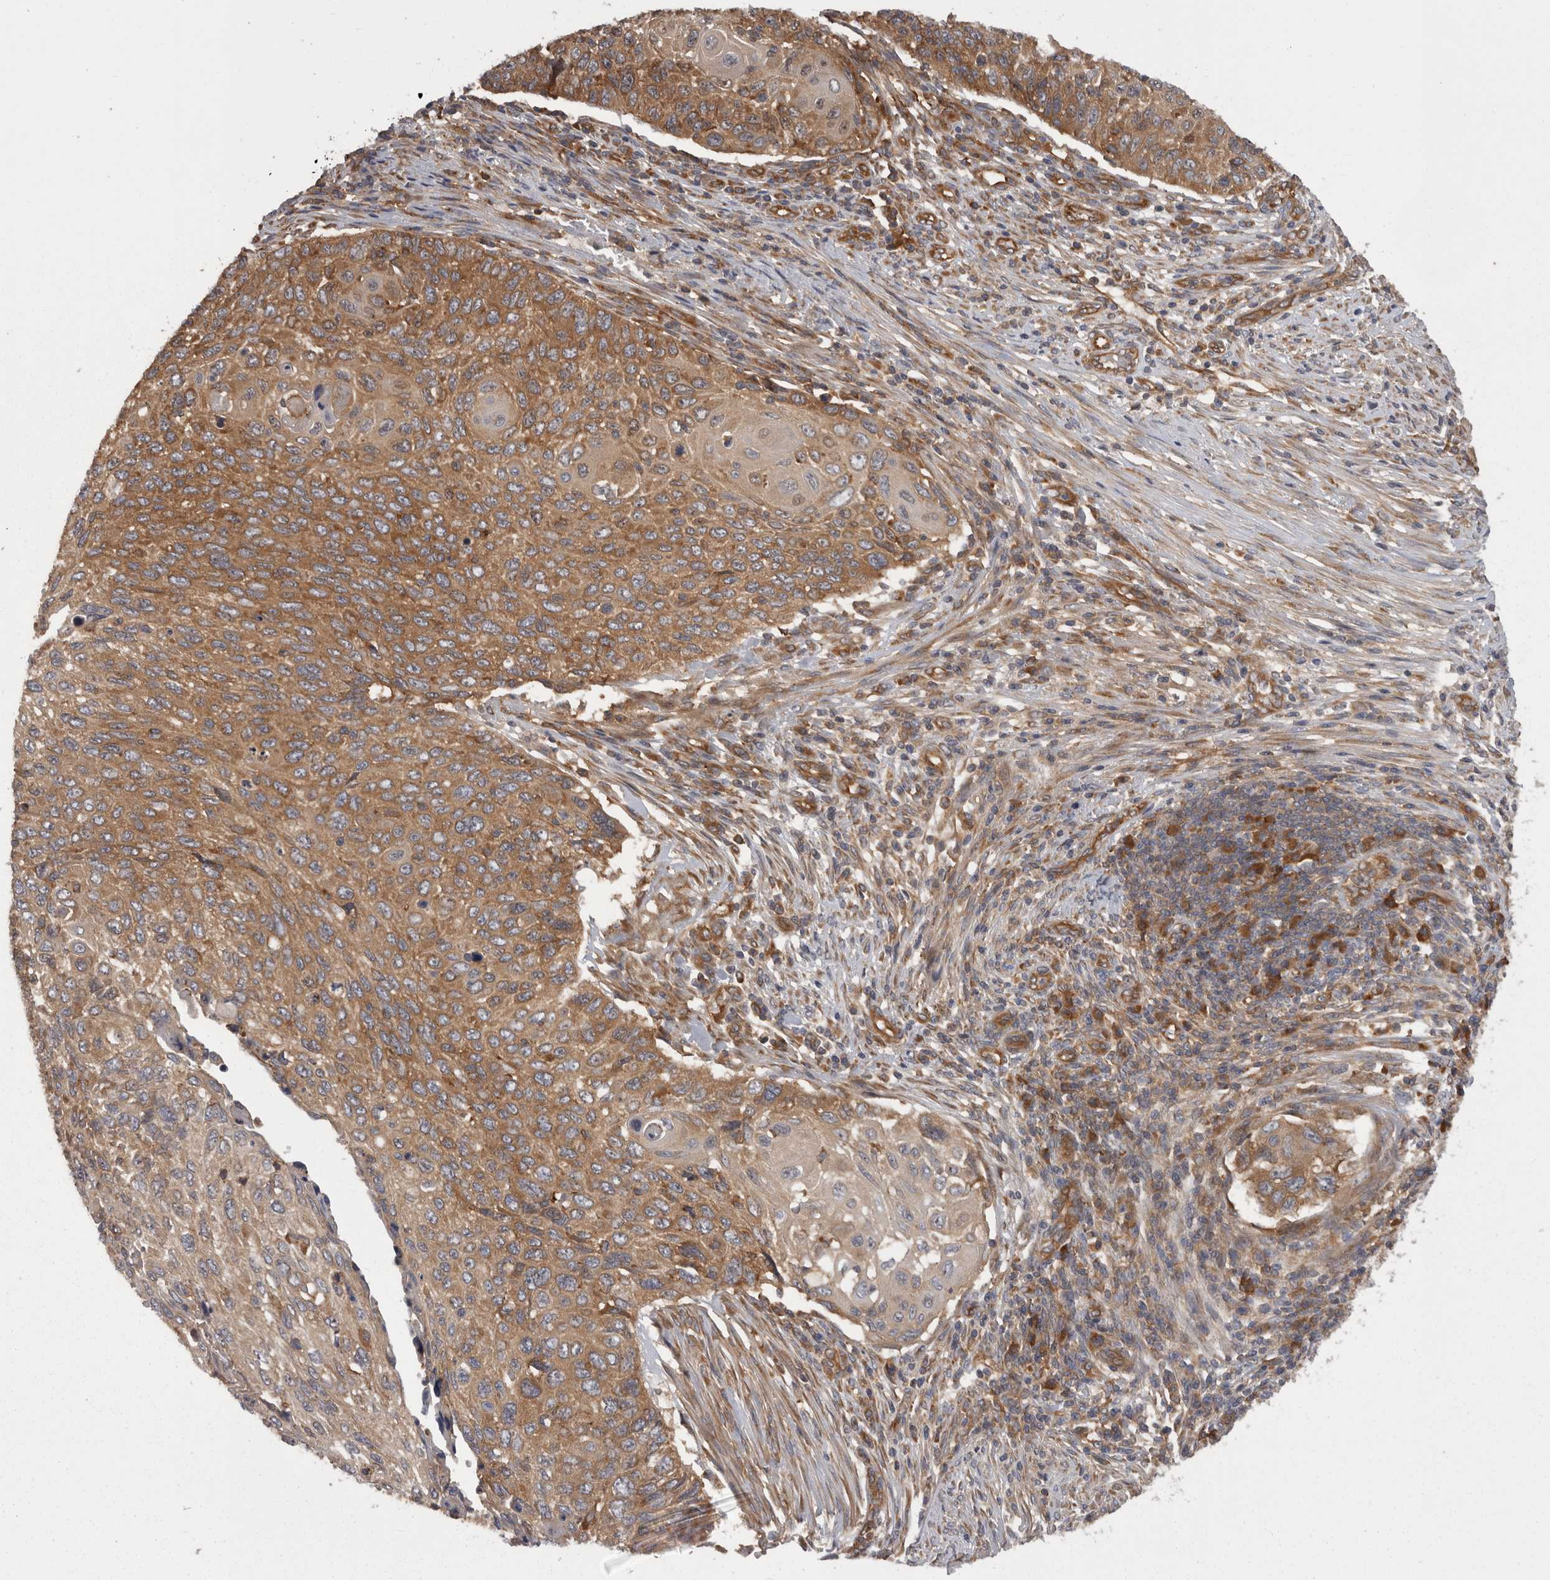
{"staining": {"intensity": "moderate", "quantity": ">75%", "location": "cytoplasmic/membranous"}, "tissue": "cervical cancer", "cell_type": "Tumor cells", "image_type": "cancer", "snomed": [{"axis": "morphology", "description": "Squamous cell carcinoma, NOS"}, {"axis": "topography", "description": "Cervix"}], "caption": "Immunohistochemical staining of cervical cancer reveals medium levels of moderate cytoplasmic/membranous positivity in about >75% of tumor cells.", "gene": "SMCR8", "patient": {"sex": "female", "age": 70}}